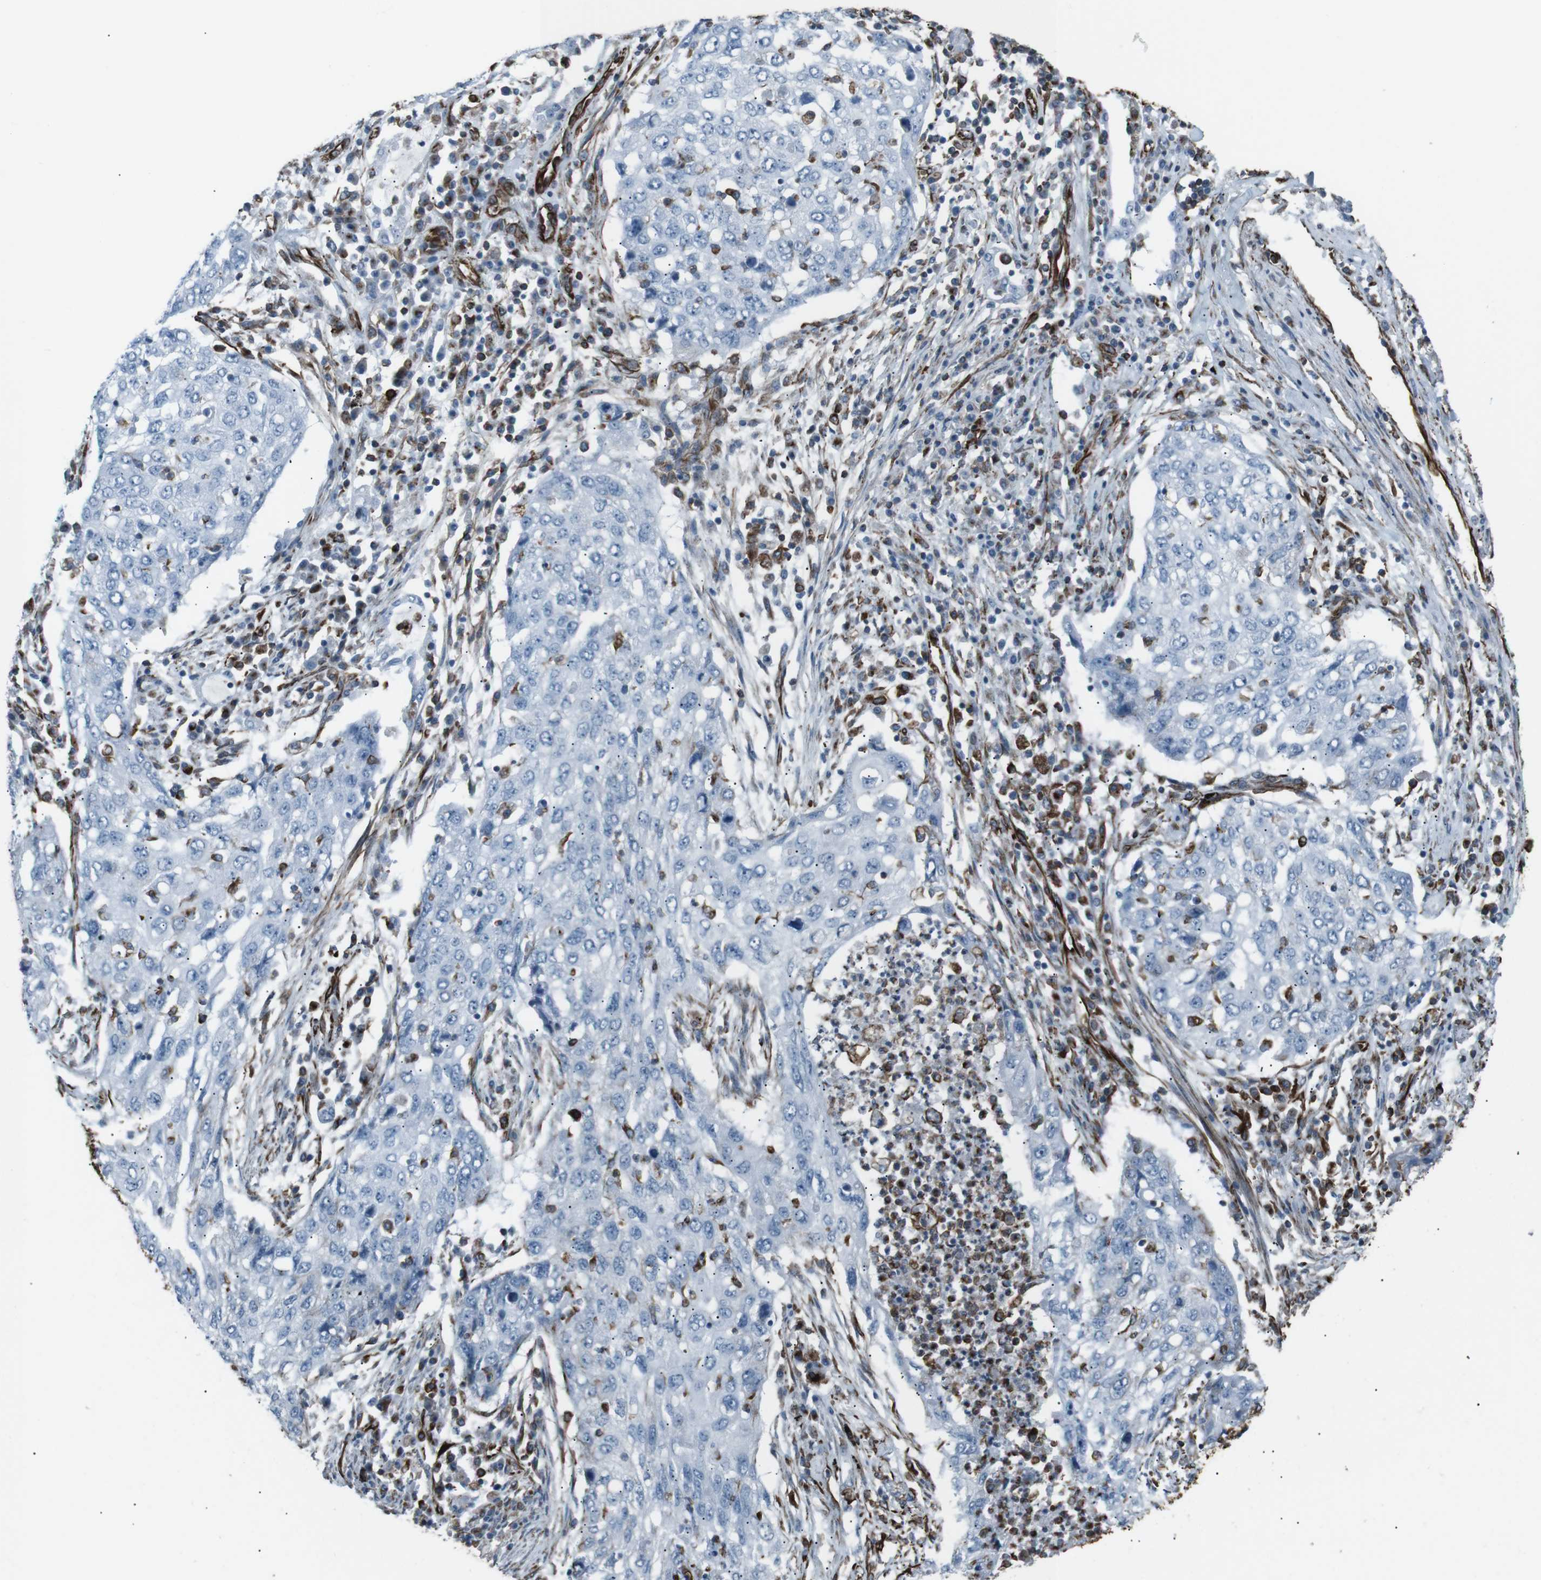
{"staining": {"intensity": "negative", "quantity": "none", "location": "none"}, "tissue": "lung cancer", "cell_type": "Tumor cells", "image_type": "cancer", "snomed": [{"axis": "morphology", "description": "Squamous cell carcinoma, NOS"}, {"axis": "topography", "description": "Lung"}], "caption": "DAB immunohistochemical staining of human lung cancer (squamous cell carcinoma) reveals no significant positivity in tumor cells.", "gene": "ZDHHC6", "patient": {"sex": "female", "age": 63}}